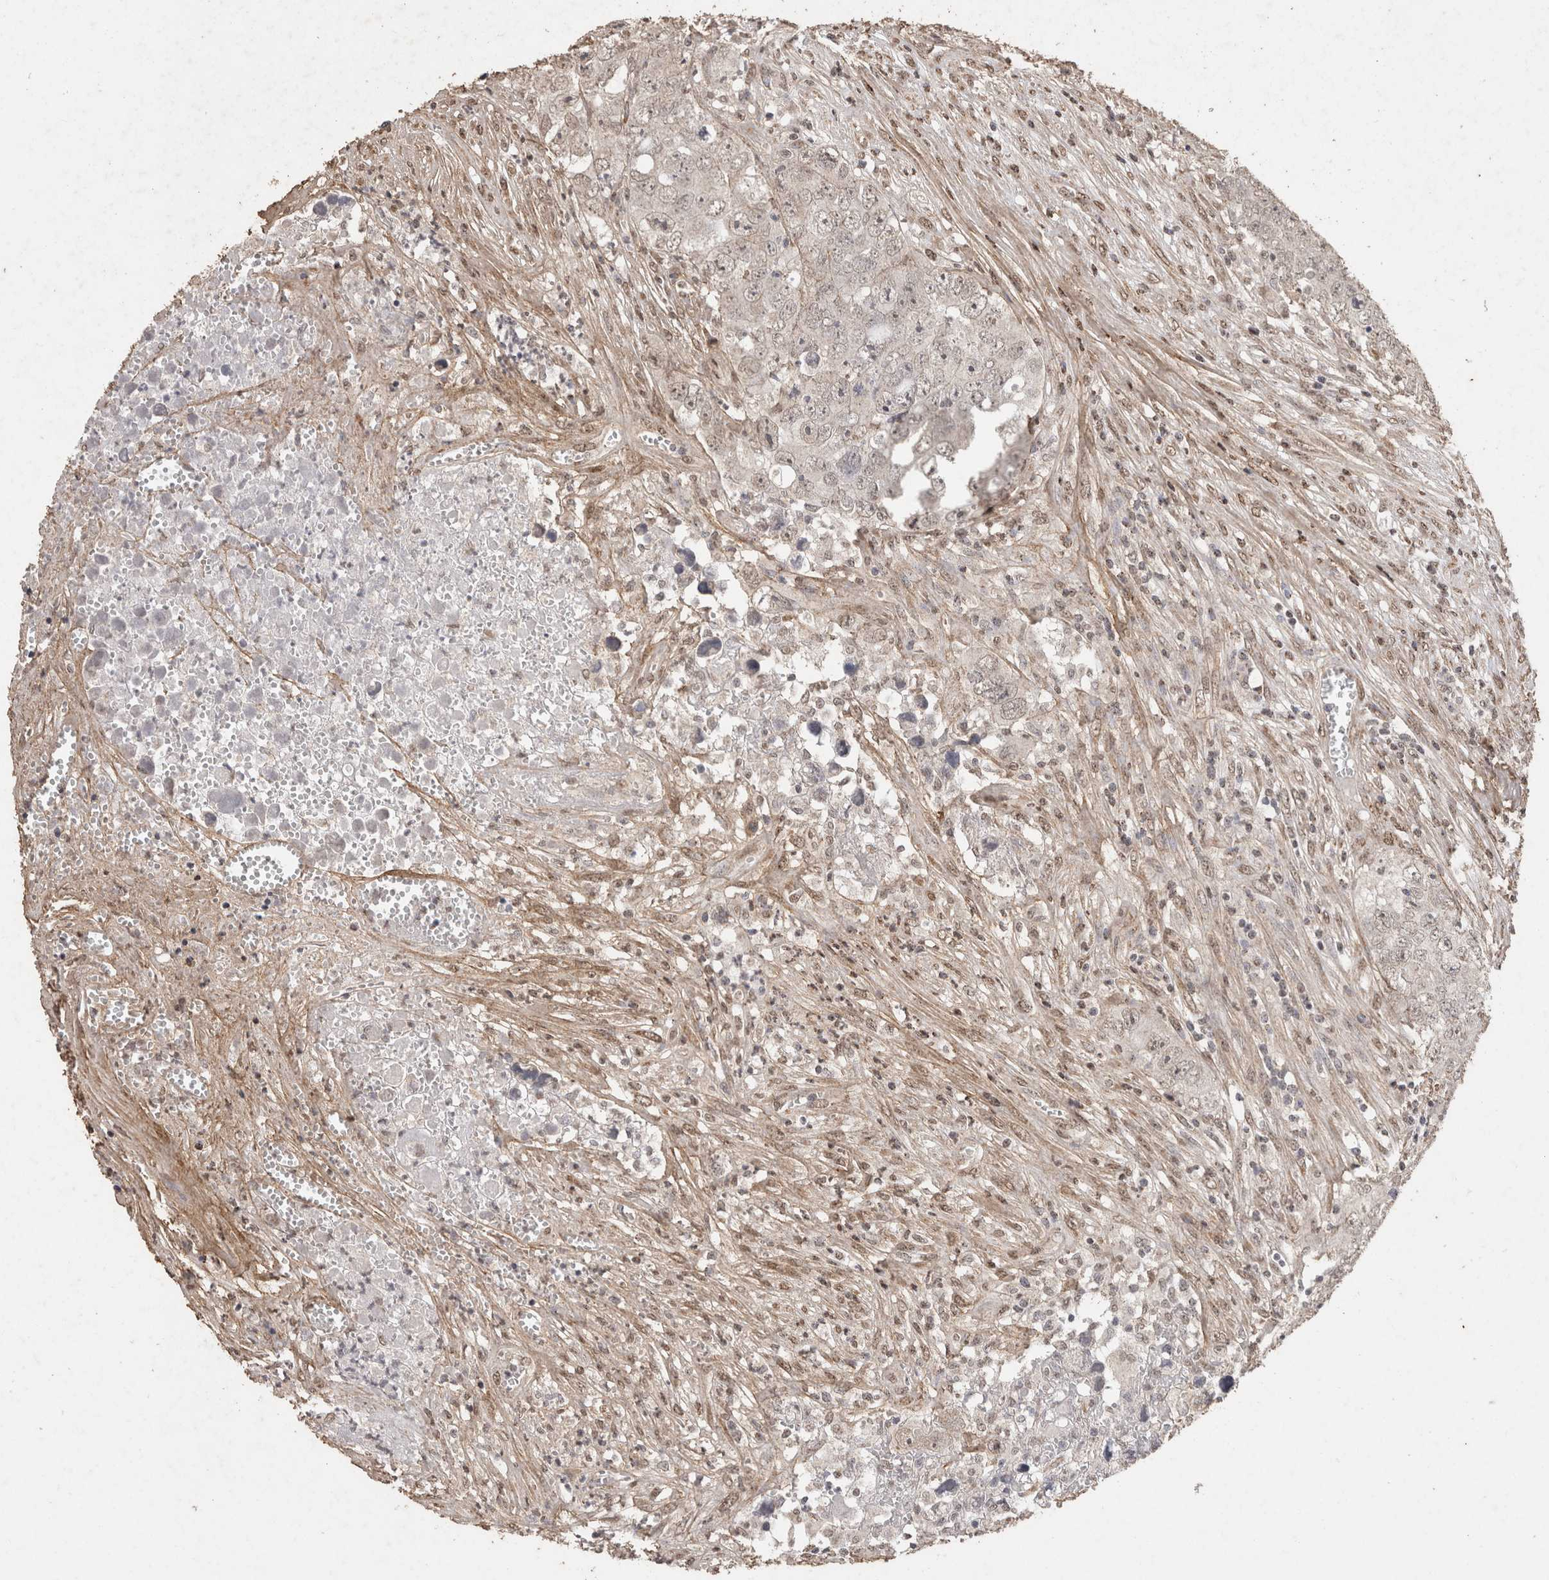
{"staining": {"intensity": "negative", "quantity": "none", "location": "none"}, "tissue": "testis cancer", "cell_type": "Tumor cells", "image_type": "cancer", "snomed": [{"axis": "morphology", "description": "Seminoma, NOS"}, {"axis": "morphology", "description": "Carcinoma, Embryonal, NOS"}, {"axis": "topography", "description": "Testis"}], "caption": "Testis cancer (embryonal carcinoma) was stained to show a protein in brown. There is no significant staining in tumor cells.", "gene": "C1QTNF5", "patient": {"sex": "male", "age": 43}}